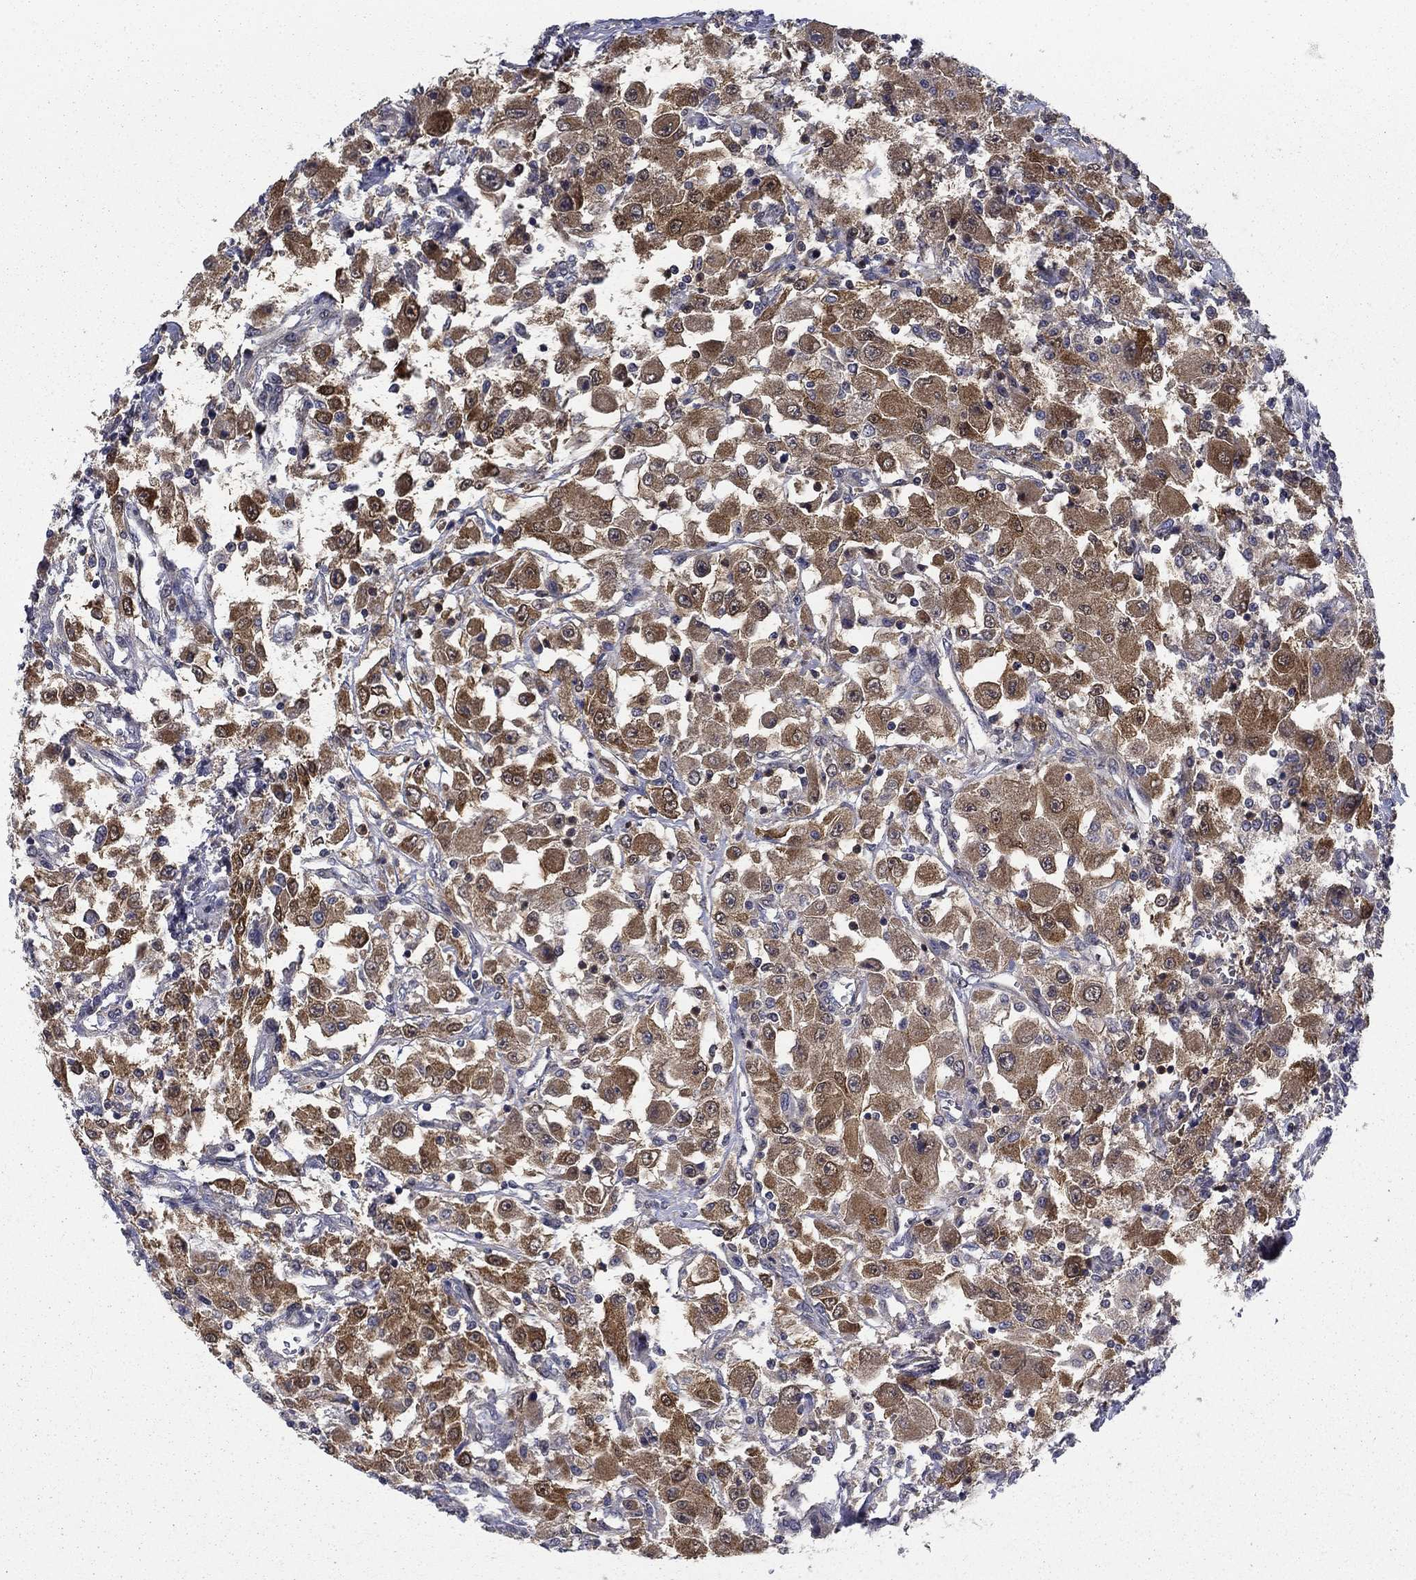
{"staining": {"intensity": "moderate", "quantity": ">75%", "location": "cytoplasmic/membranous"}, "tissue": "renal cancer", "cell_type": "Tumor cells", "image_type": "cancer", "snomed": [{"axis": "morphology", "description": "Adenocarcinoma, NOS"}, {"axis": "topography", "description": "Kidney"}], "caption": "Protein analysis of adenocarcinoma (renal) tissue demonstrates moderate cytoplasmic/membranous expression in about >75% of tumor cells.", "gene": "NIT2", "patient": {"sex": "female", "age": 67}}